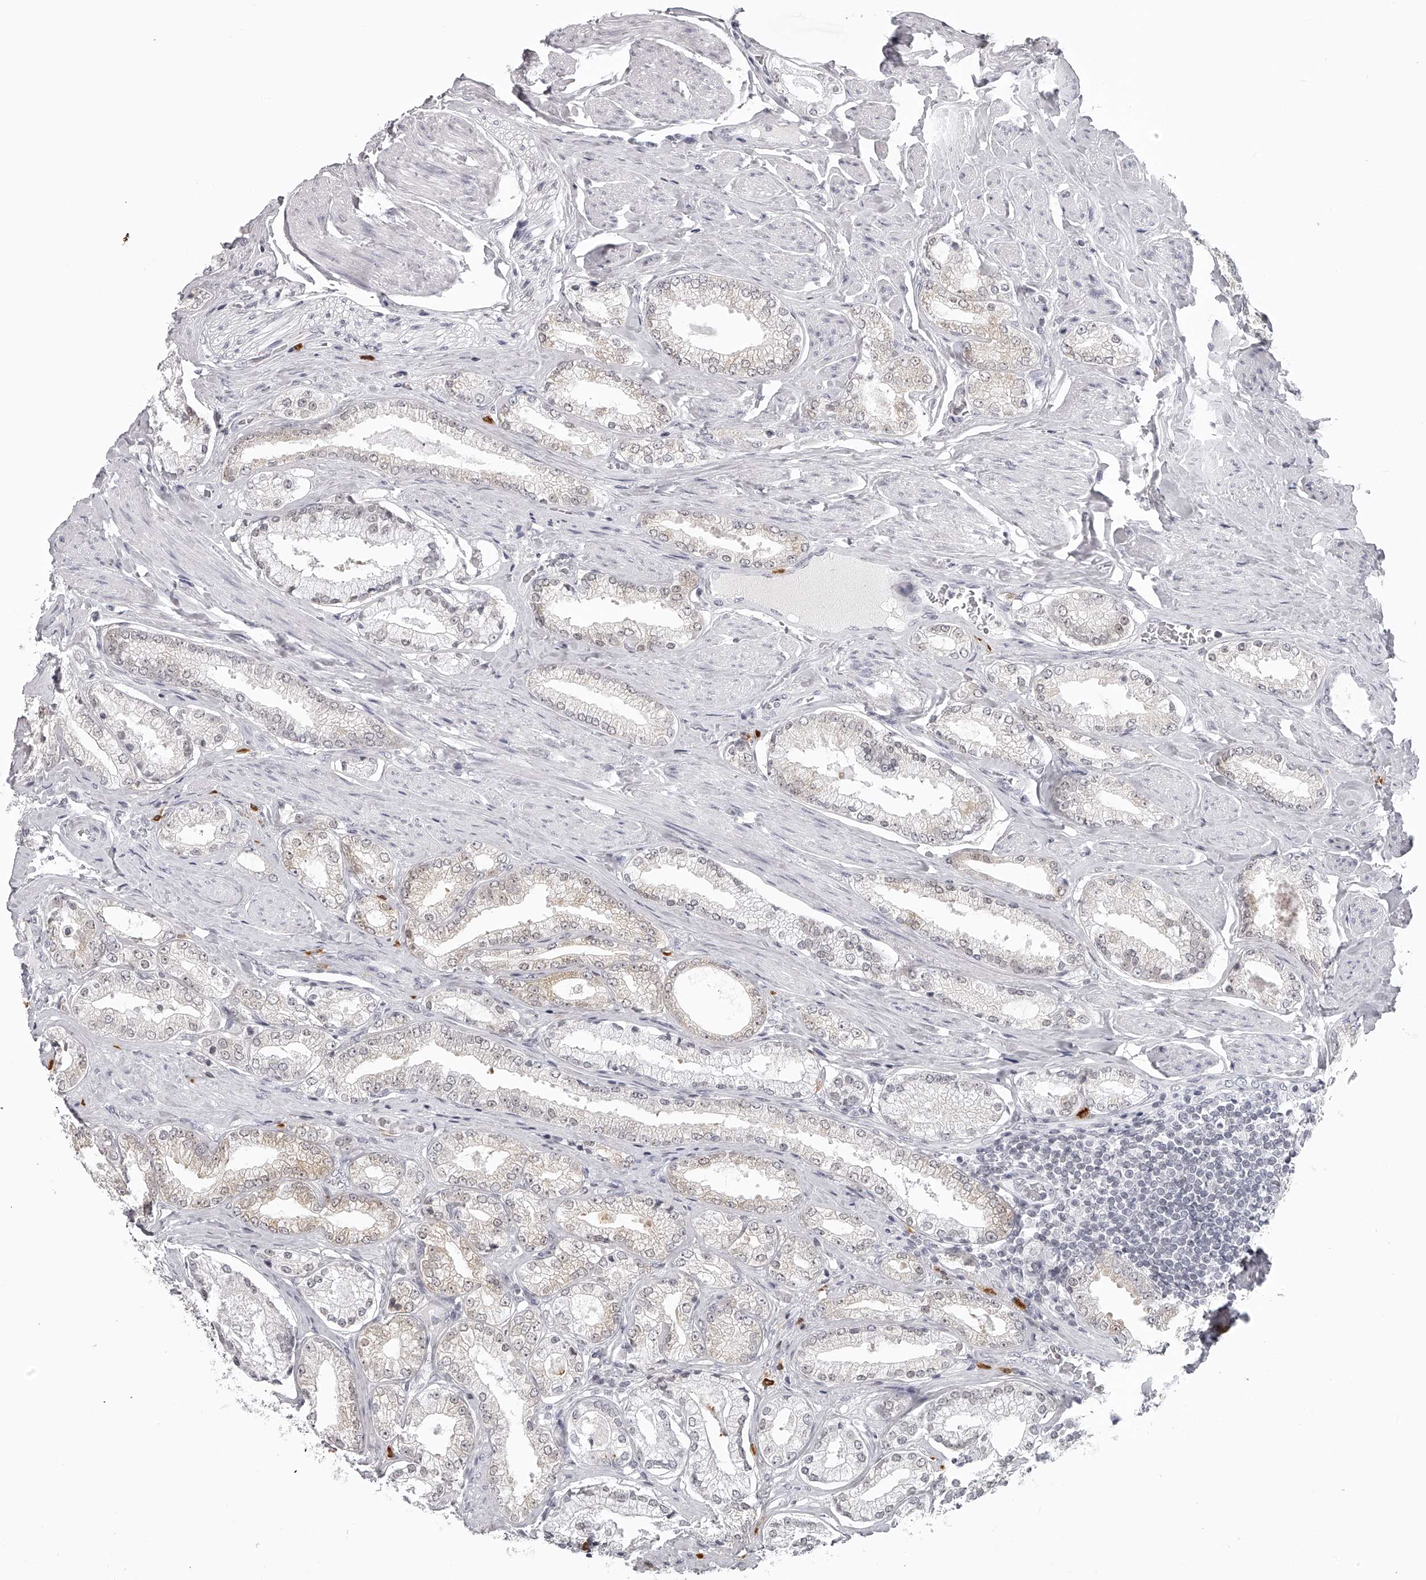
{"staining": {"intensity": "weak", "quantity": "<25%", "location": "cytoplasmic/membranous,nuclear"}, "tissue": "prostate cancer", "cell_type": "Tumor cells", "image_type": "cancer", "snomed": [{"axis": "morphology", "description": "Adenocarcinoma, Low grade"}, {"axis": "topography", "description": "Prostate"}], "caption": "Histopathology image shows no protein staining in tumor cells of prostate cancer tissue.", "gene": "SEC11C", "patient": {"sex": "male", "age": 71}}